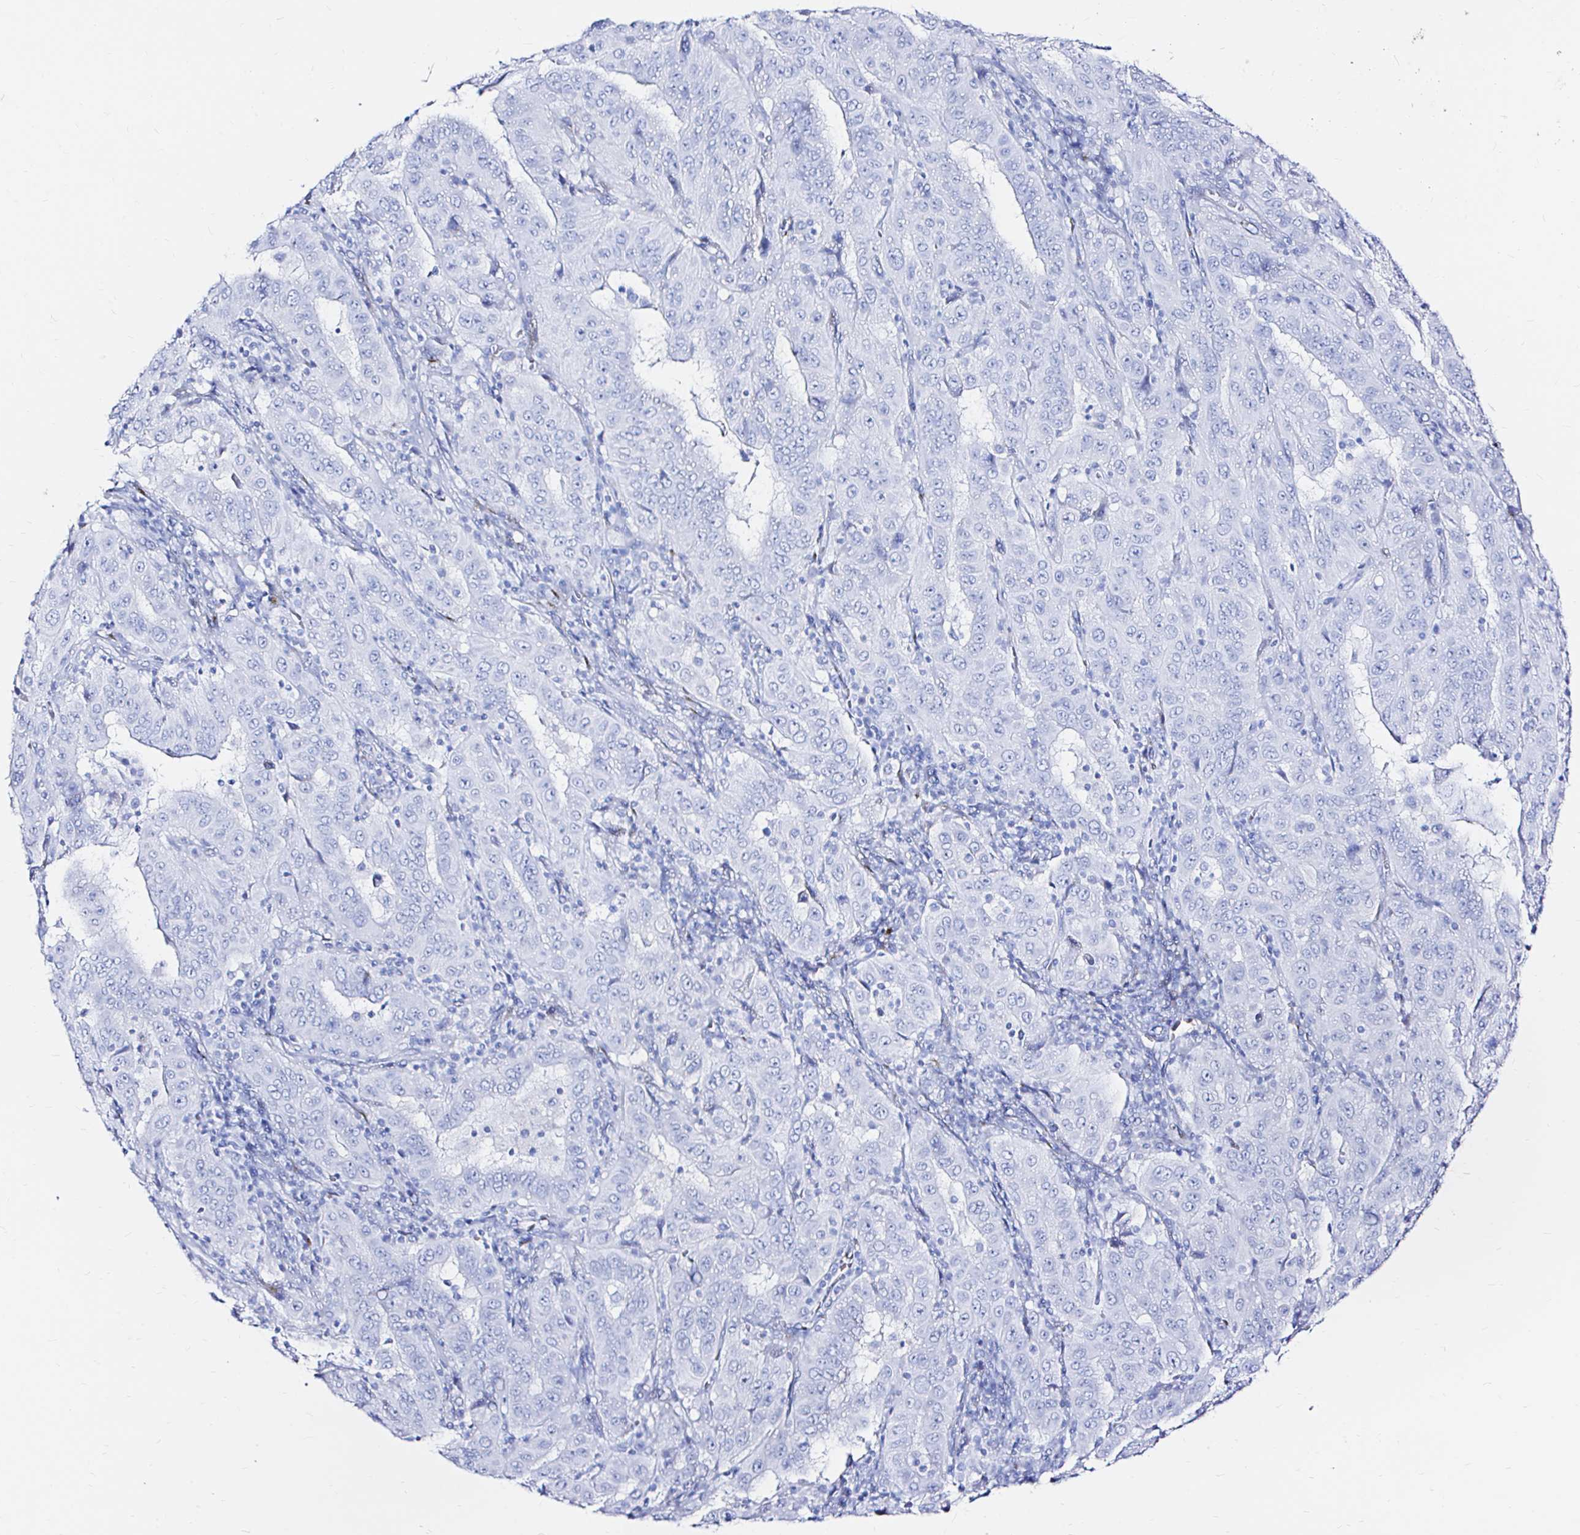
{"staining": {"intensity": "negative", "quantity": "none", "location": "none"}, "tissue": "pancreatic cancer", "cell_type": "Tumor cells", "image_type": "cancer", "snomed": [{"axis": "morphology", "description": "Adenocarcinoma, NOS"}, {"axis": "topography", "description": "Pancreas"}], "caption": "This micrograph is of pancreatic cancer stained with IHC to label a protein in brown with the nuclei are counter-stained blue. There is no positivity in tumor cells.", "gene": "ZNF432", "patient": {"sex": "male", "age": 63}}